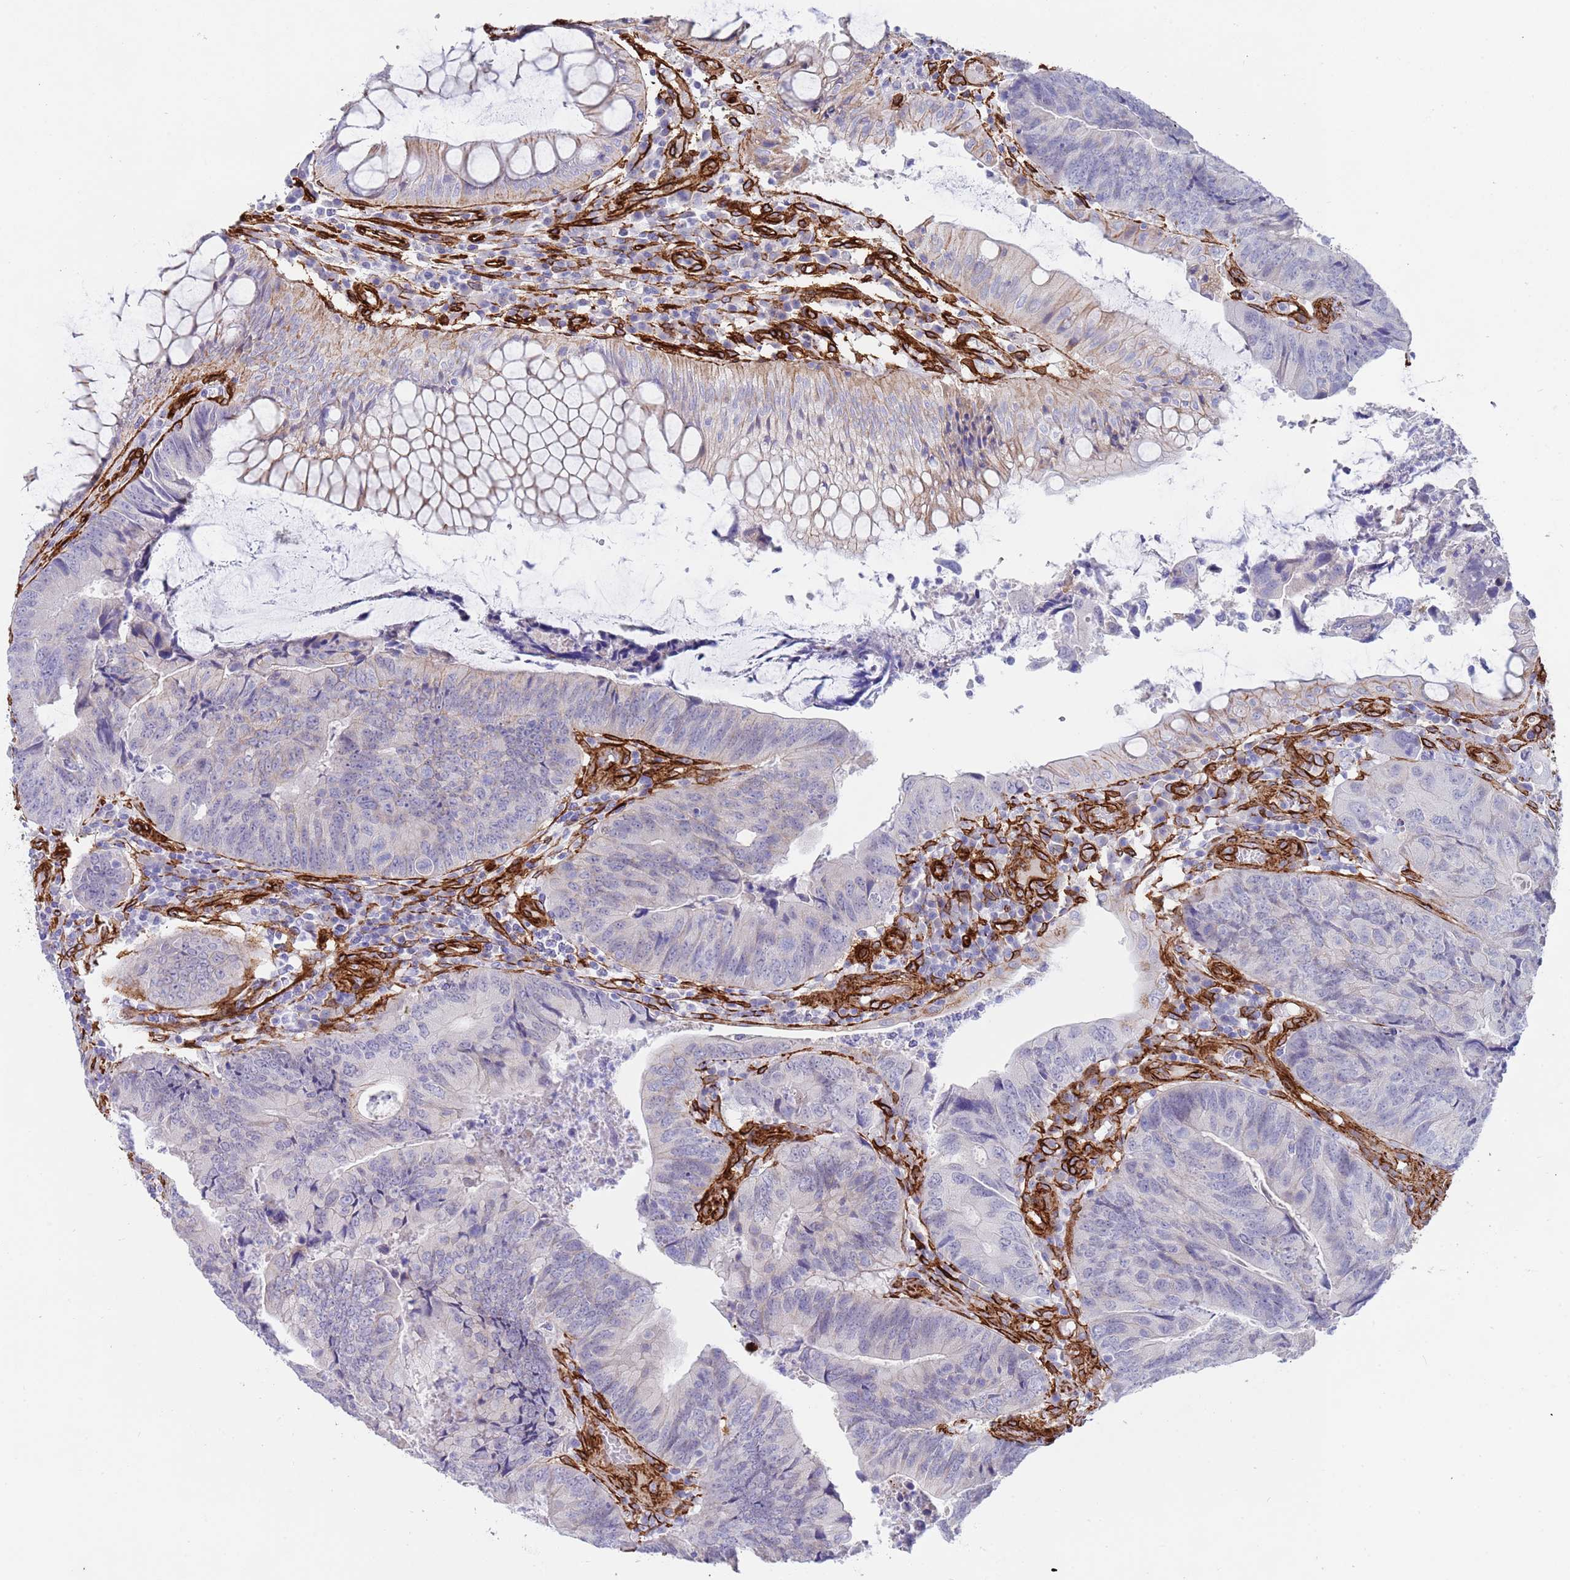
{"staining": {"intensity": "negative", "quantity": "none", "location": "none"}, "tissue": "colorectal cancer", "cell_type": "Tumor cells", "image_type": "cancer", "snomed": [{"axis": "morphology", "description": "Adenocarcinoma, NOS"}, {"axis": "topography", "description": "Colon"}], "caption": "This is a photomicrograph of immunohistochemistry staining of colorectal adenocarcinoma, which shows no expression in tumor cells.", "gene": "CAV2", "patient": {"sex": "female", "age": 67}}